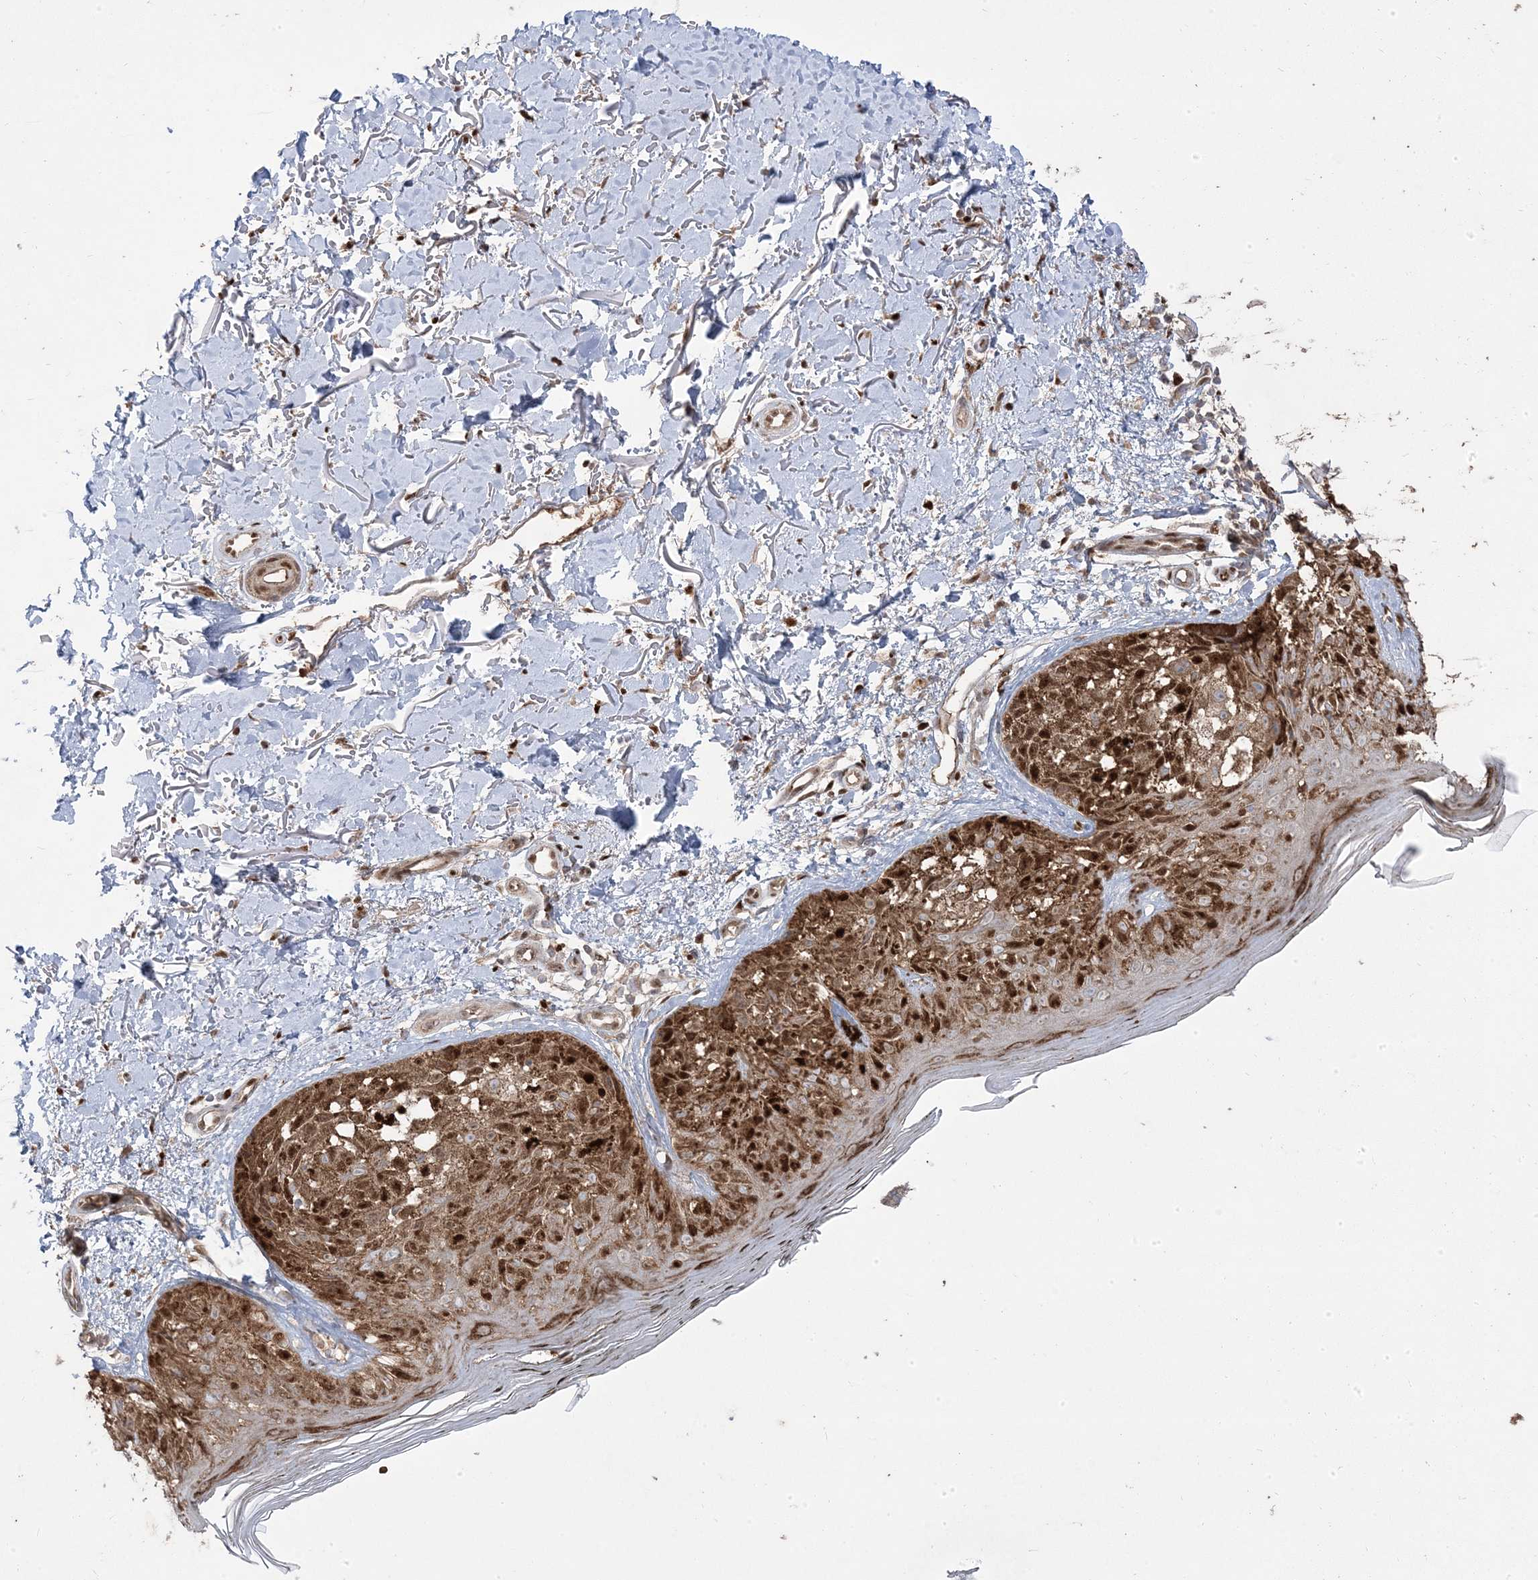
{"staining": {"intensity": "strong", "quantity": ">75%", "location": "cytoplasmic/membranous,nuclear"}, "tissue": "melanoma", "cell_type": "Tumor cells", "image_type": "cancer", "snomed": [{"axis": "morphology", "description": "Malignant melanoma, NOS"}, {"axis": "topography", "description": "Skin"}], "caption": "This micrograph exhibits immunohistochemistry (IHC) staining of human malignant melanoma, with high strong cytoplasmic/membranous and nuclear positivity in about >75% of tumor cells.", "gene": "PPOX", "patient": {"sex": "female", "age": 50}}